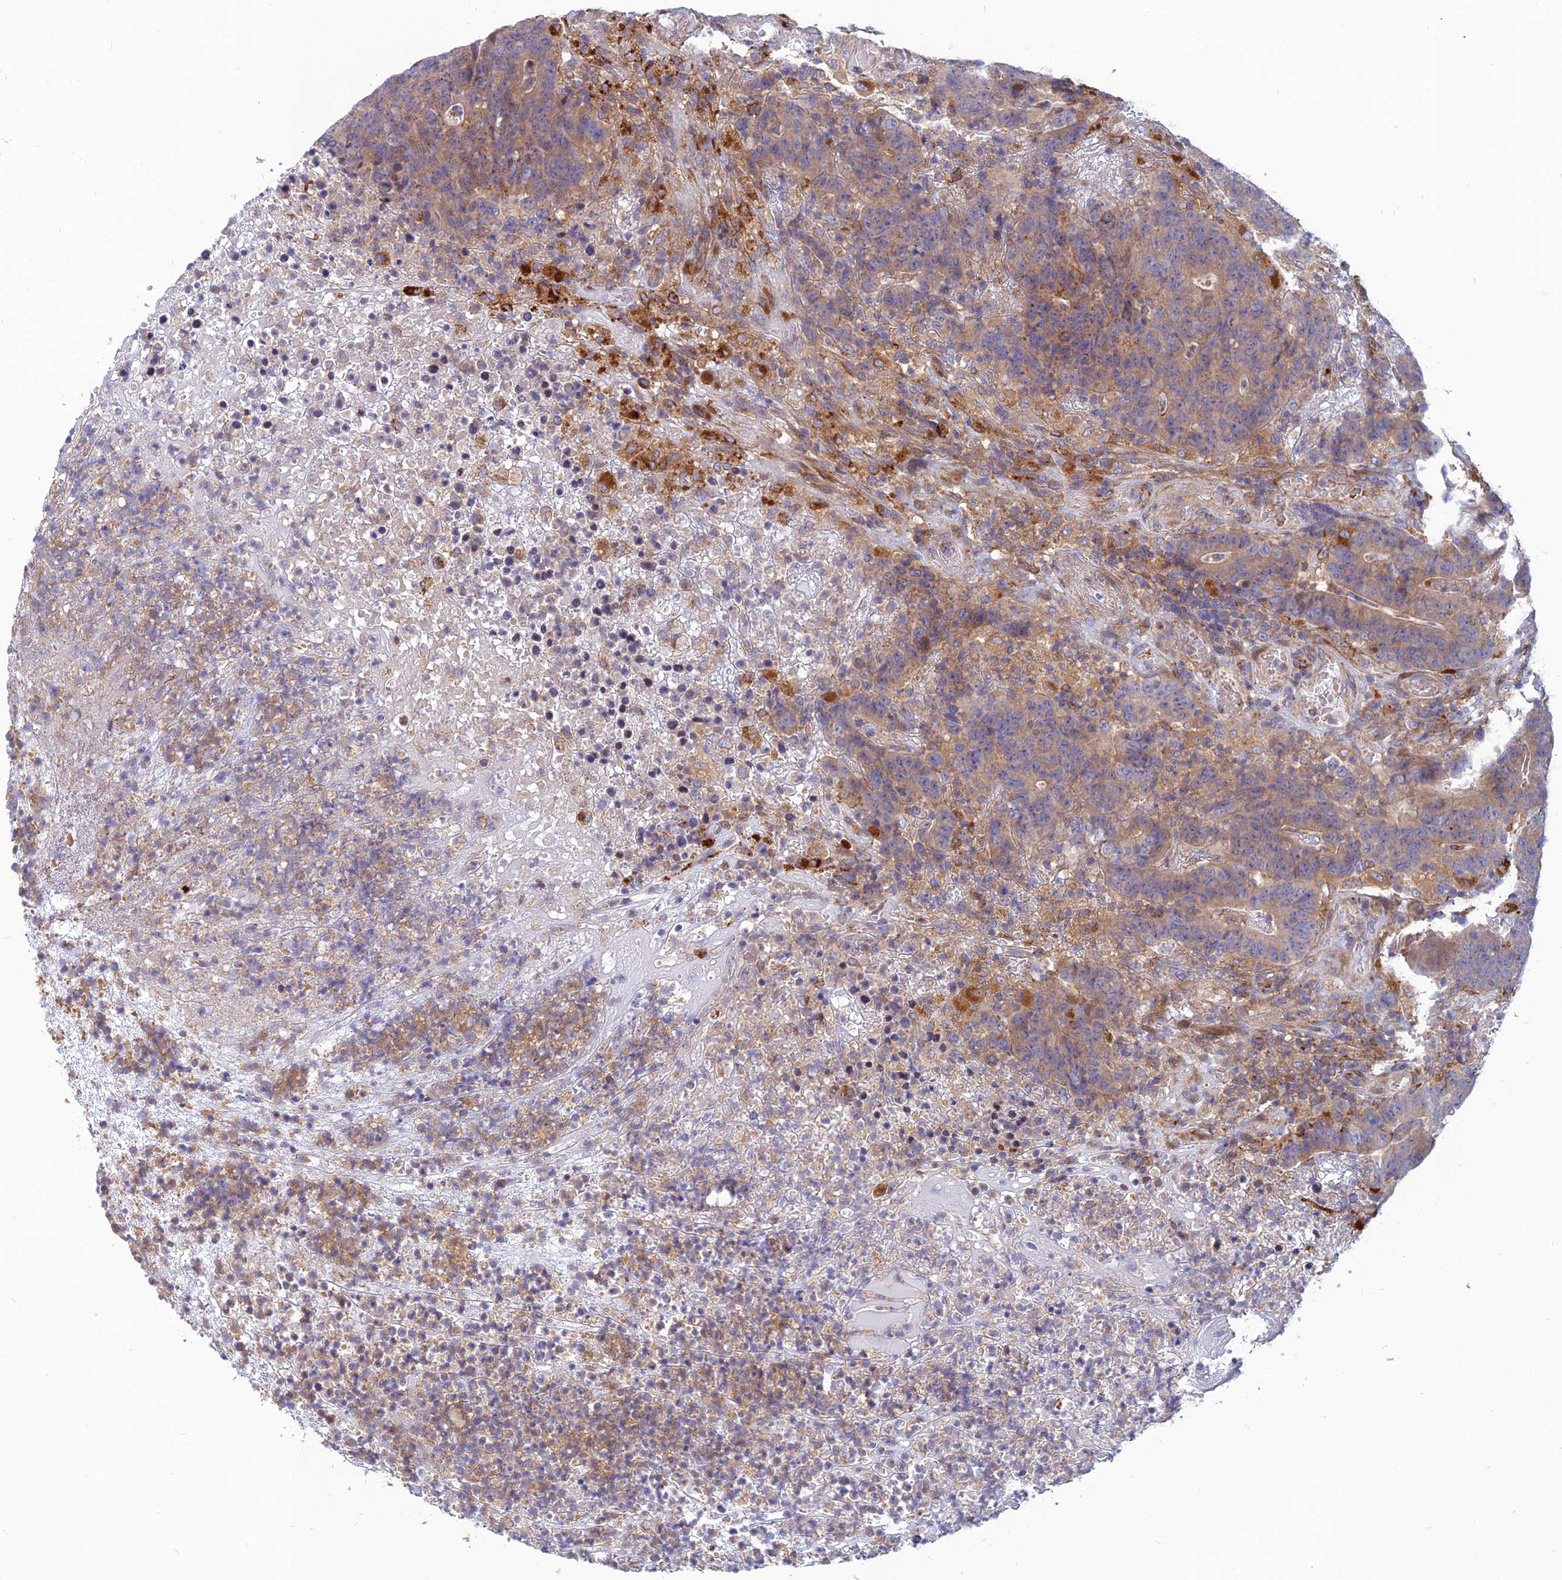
{"staining": {"intensity": "weak", "quantity": ">75%", "location": "cytoplasmic/membranous"}, "tissue": "colorectal cancer", "cell_type": "Tumor cells", "image_type": "cancer", "snomed": [{"axis": "morphology", "description": "Normal tissue, NOS"}, {"axis": "morphology", "description": "Adenocarcinoma, NOS"}, {"axis": "topography", "description": "Colon"}], "caption": "Colorectal adenocarcinoma stained with IHC shows weak cytoplasmic/membranous expression in approximately >75% of tumor cells.", "gene": "PHKA2", "patient": {"sex": "female", "age": 75}}